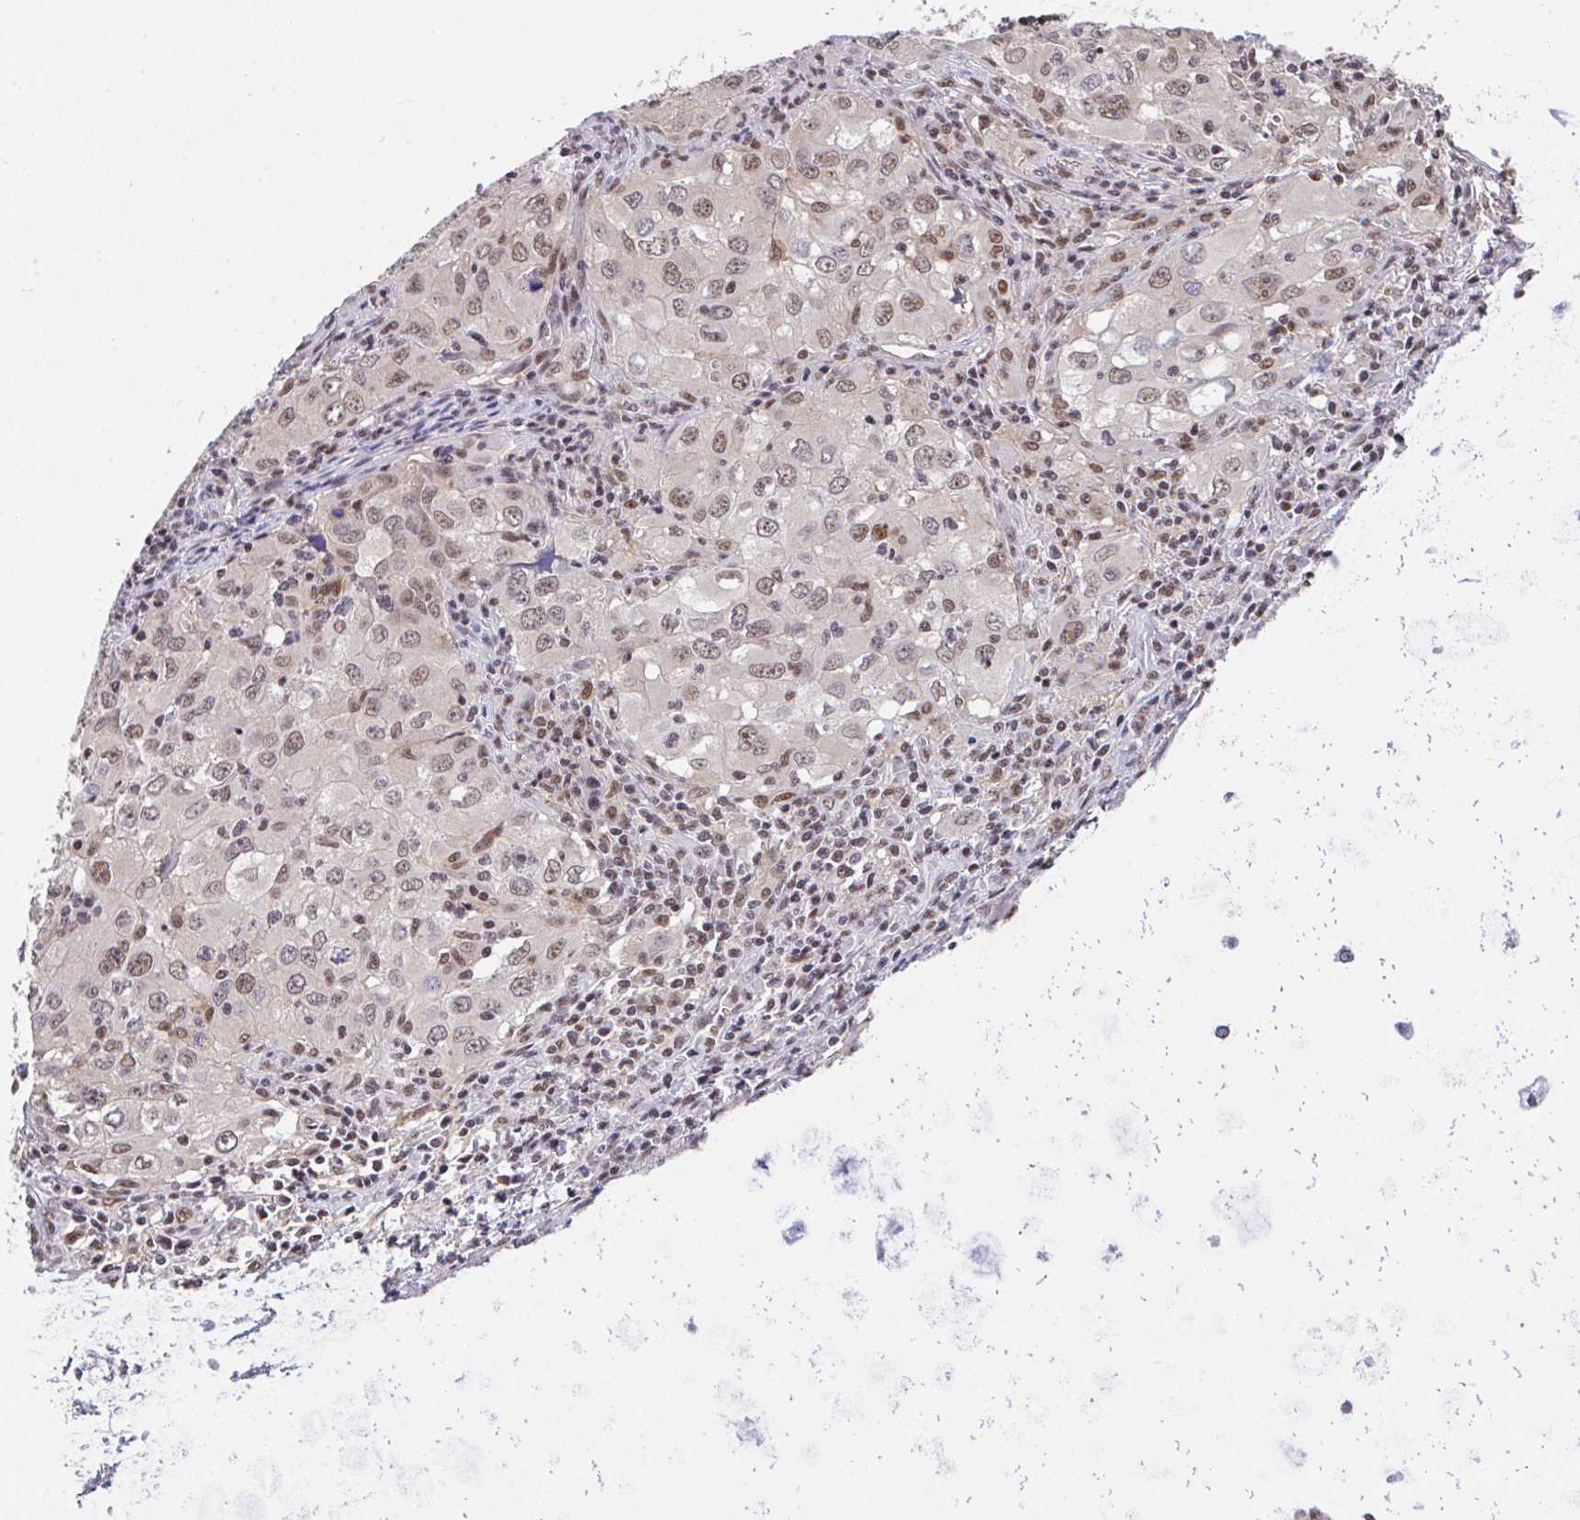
{"staining": {"intensity": "moderate", "quantity": ">75%", "location": "nuclear"}, "tissue": "lung cancer", "cell_type": "Tumor cells", "image_type": "cancer", "snomed": [{"axis": "morphology", "description": "Adenocarcinoma, NOS"}, {"axis": "morphology", "description": "Adenocarcinoma, metastatic, NOS"}, {"axis": "topography", "description": "Lymph node"}, {"axis": "topography", "description": "Lung"}], "caption": "IHC of human lung cancer (metastatic adenocarcinoma) demonstrates medium levels of moderate nuclear staining in approximately >75% of tumor cells.", "gene": "OR6K3", "patient": {"sex": "female", "age": 42}}